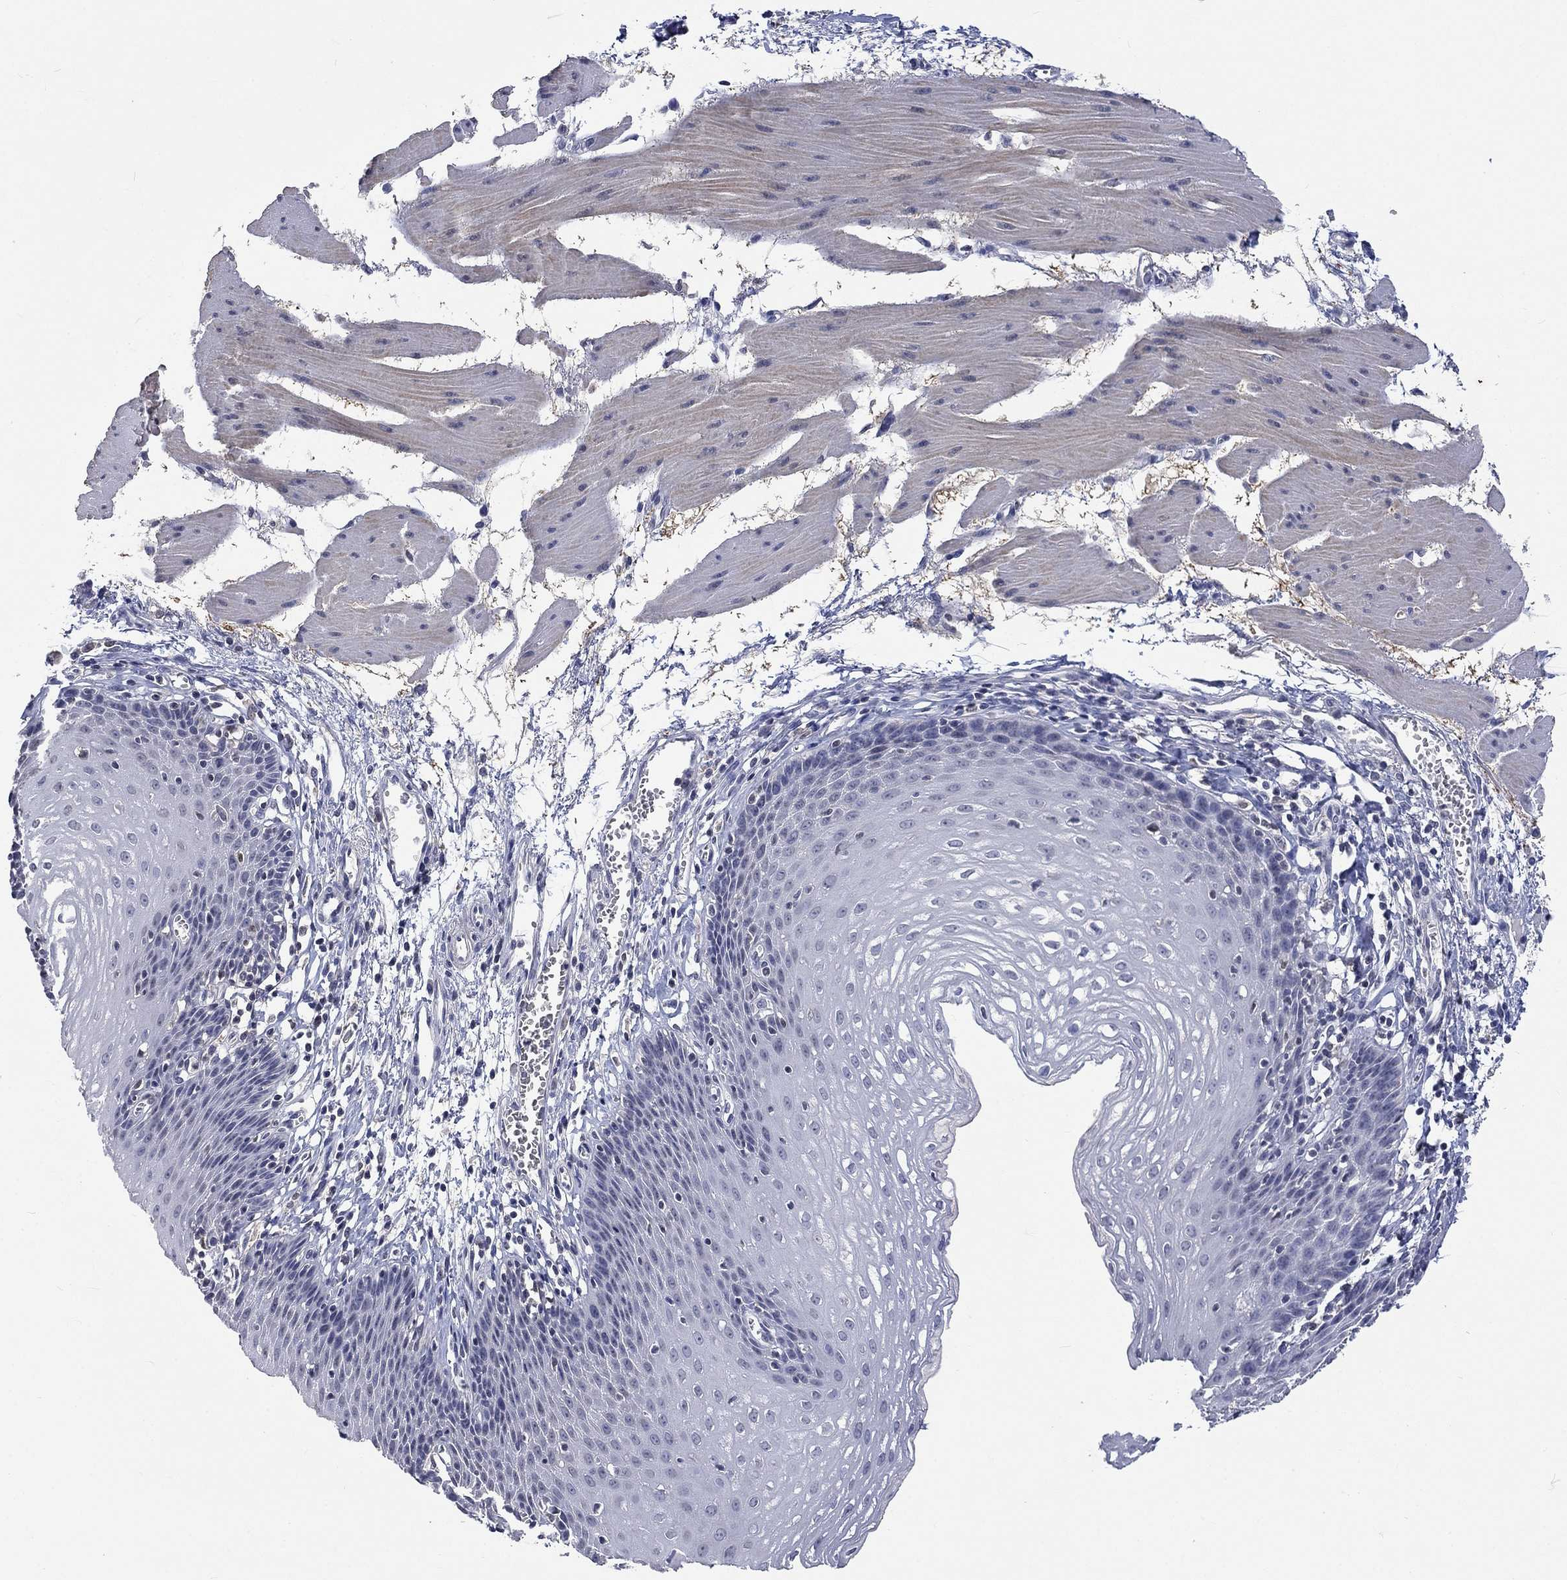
{"staining": {"intensity": "negative", "quantity": "none", "location": "none"}, "tissue": "esophagus", "cell_type": "Squamous epithelial cells", "image_type": "normal", "snomed": [{"axis": "morphology", "description": "Normal tissue, NOS"}, {"axis": "topography", "description": "Esophagus"}], "caption": "Squamous epithelial cells show no significant positivity in benign esophagus.", "gene": "ZBTB18", "patient": {"sex": "female", "age": 64}}